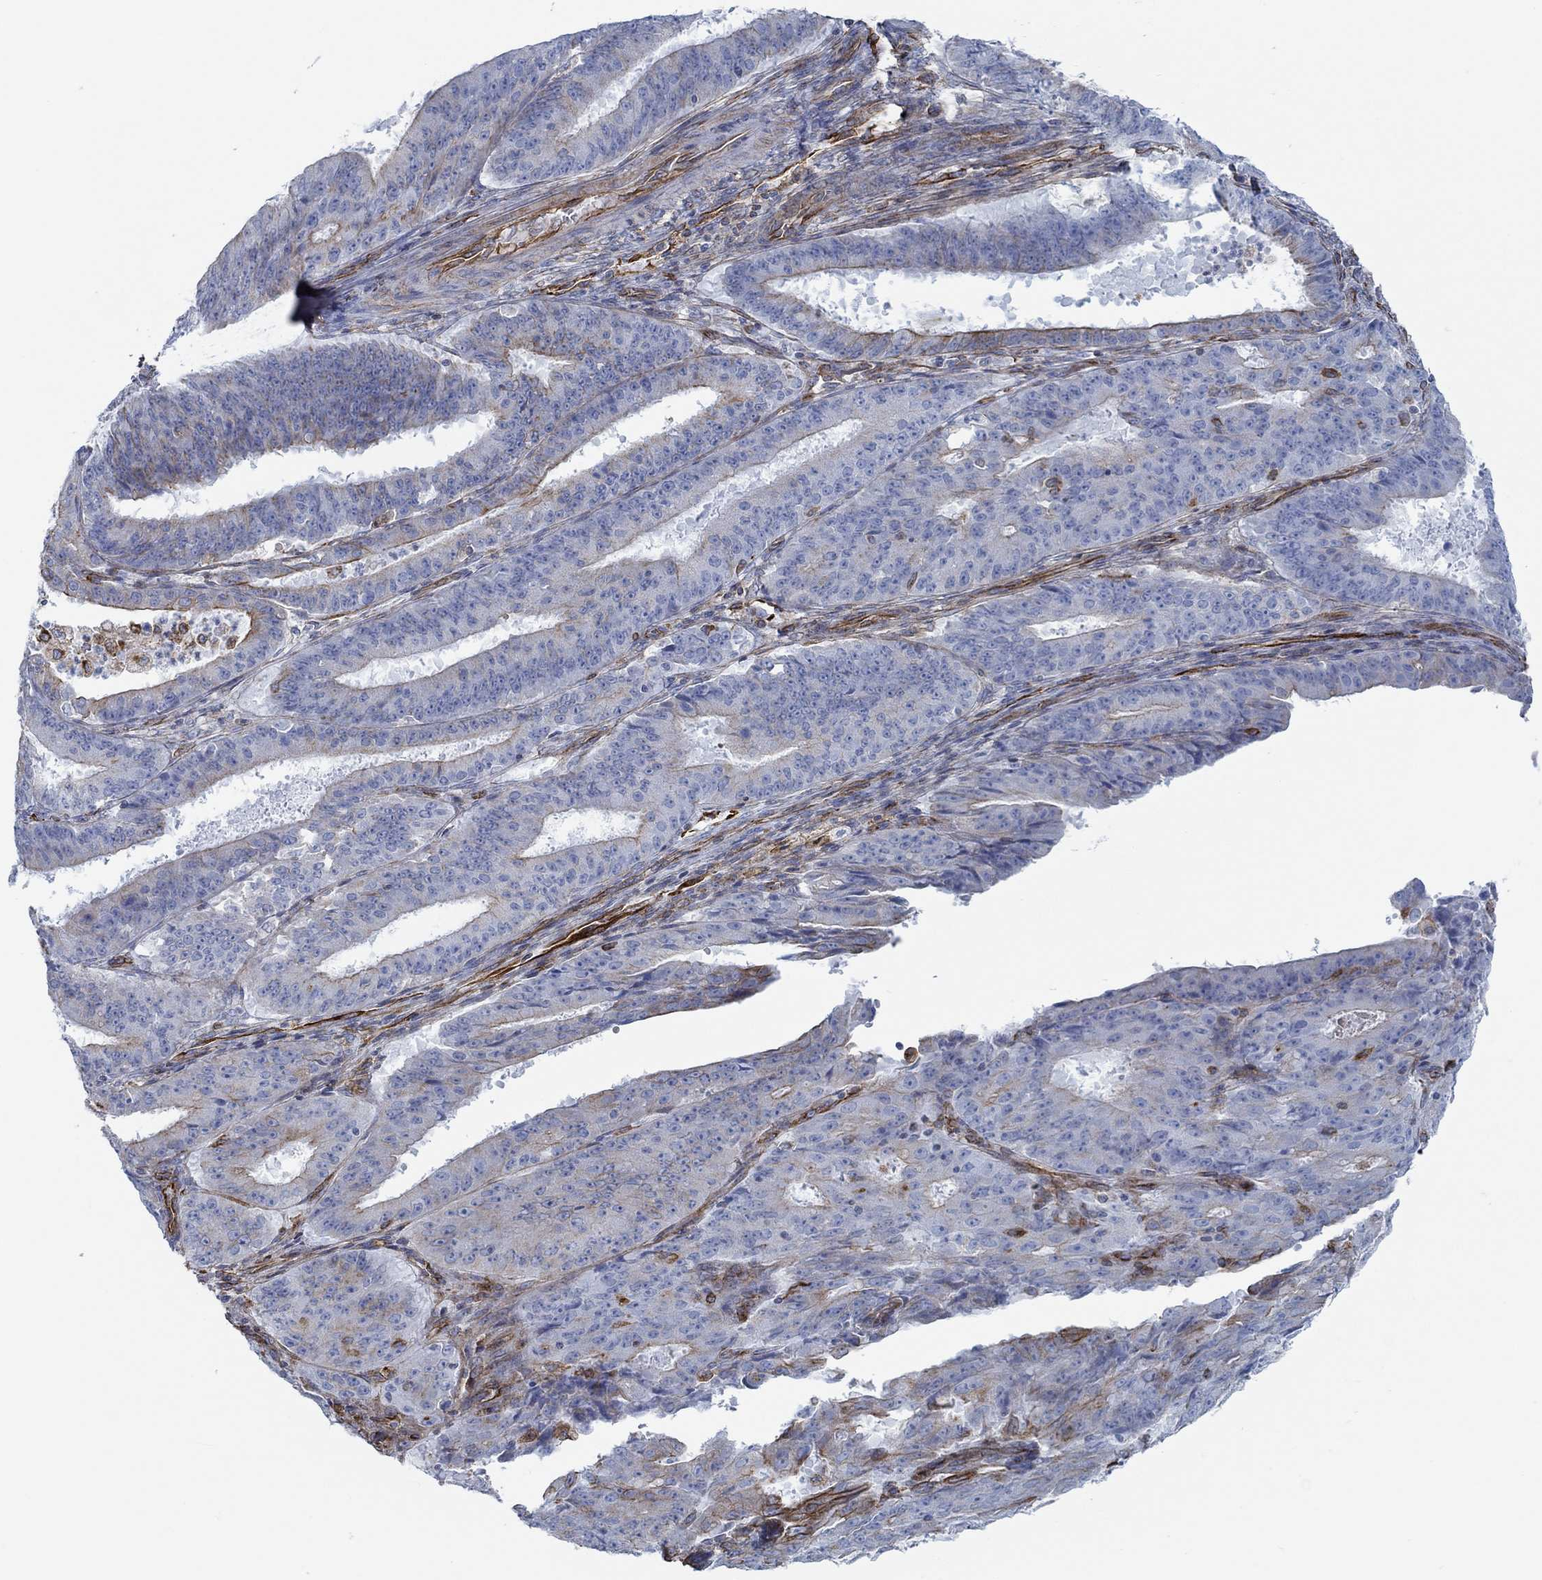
{"staining": {"intensity": "strong", "quantity": "<25%", "location": "cytoplasmic/membranous"}, "tissue": "ovarian cancer", "cell_type": "Tumor cells", "image_type": "cancer", "snomed": [{"axis": "morphology", "description": "Carcinoma, endometroid"}, {"axis": "topography", "description": "Ovary"}], "caption": "Immunohistochemistry micrograph of neoplastic tissue: human ovarian cancer stained using IHC shows medium levels of strong protein expression localized specifically in the cytoplasmic/membranous of tumor cells, appearing as a cytoplasmic/membranous brown color.", "gene": "STC2", "patient": {"sex": "female", "age": 42}}